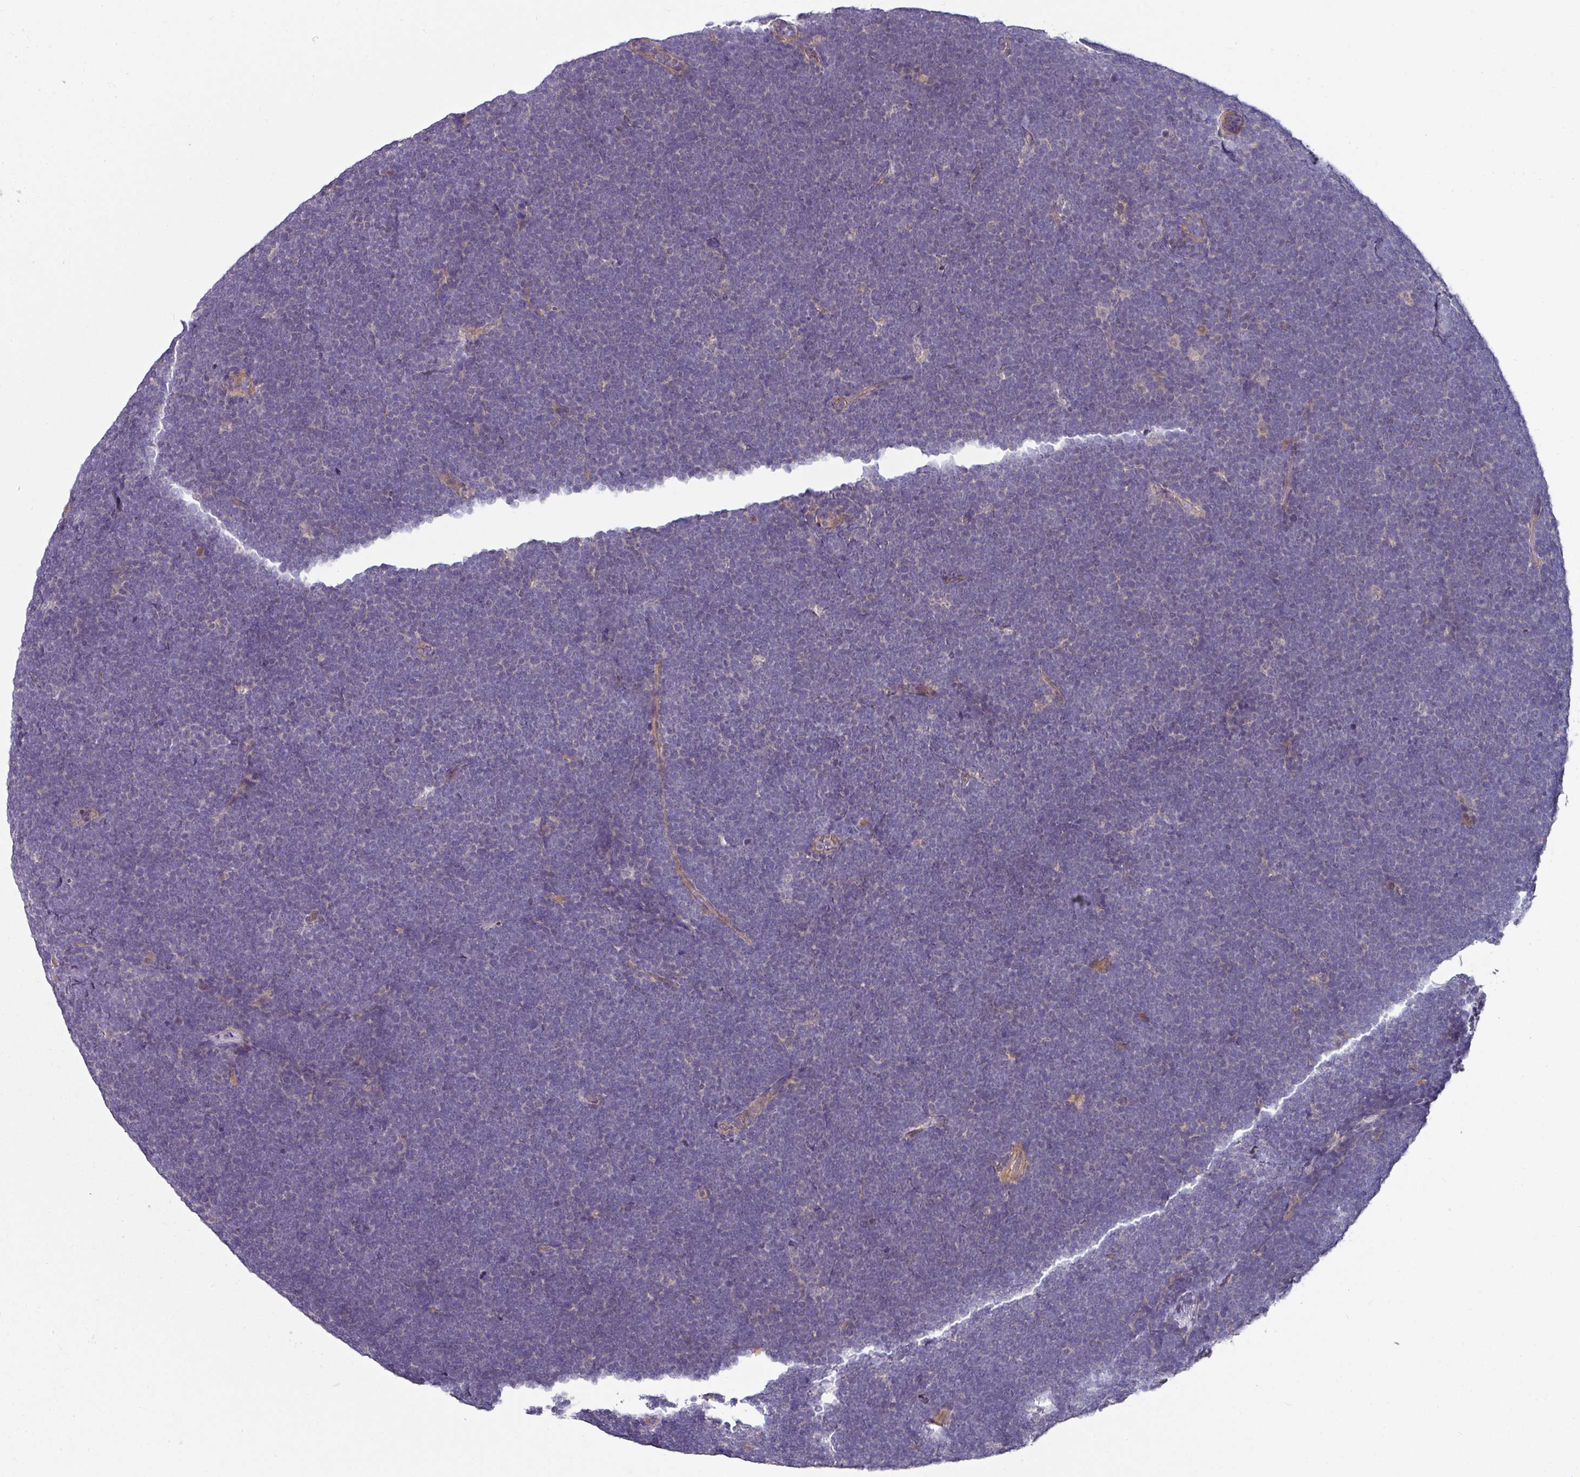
{"staining": {"intensity": "negative", "quantity": "none", "location": "none"}, "tissue": "lymphoma", "cell_type": "Tumor cells", "image_type": "cancer", "snomed": [{"axis": "morphology", "description": "Malignant lymphoma, non-Hodgkin's type, High grade"}, {"axis": "topography", "description": "Lymph node"}], "caption": "Lymphoma stained for a protein using immunohistochemistry displays no expression tumor cells.", "gene": "C4orf48", "patient": {"sex": "male", "age": 13}}